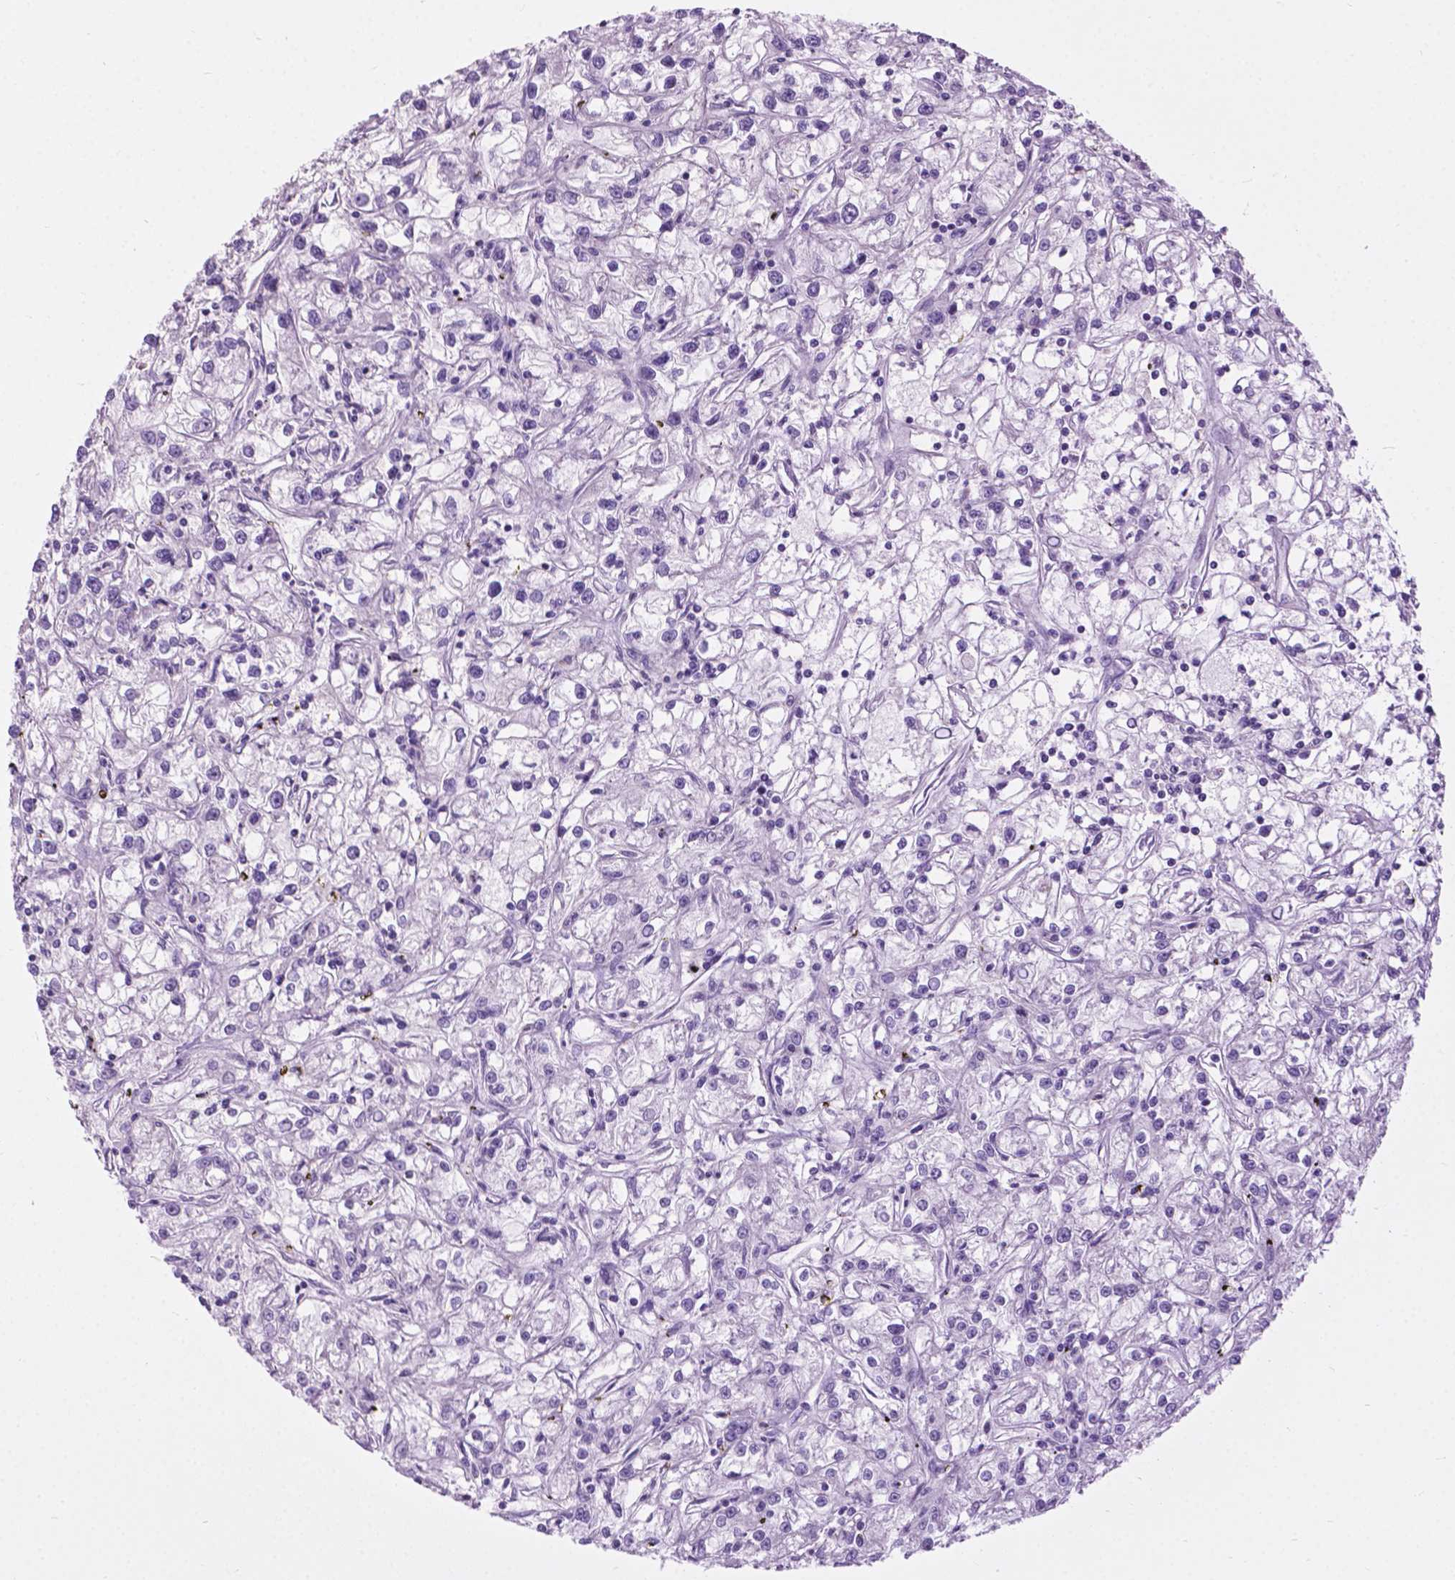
{"staining": {"intensity": "negative", "quantity": "none", "location": "none"}, "tissue": "renal cancer", "cell_type": "Tumor cells", "image_type": "cancer", "snomed": [{"axis": "morphology", "description": "Adenocarcinoma, NOS"}, {"axis": "topography", "description": "Kidney"}], "caption": "This is an IHC photomicrograph of human renal cancer. There is no positivity in tumor cells.", "gene": "PRR35", "patient": {"sex": "female", "age": 59}}